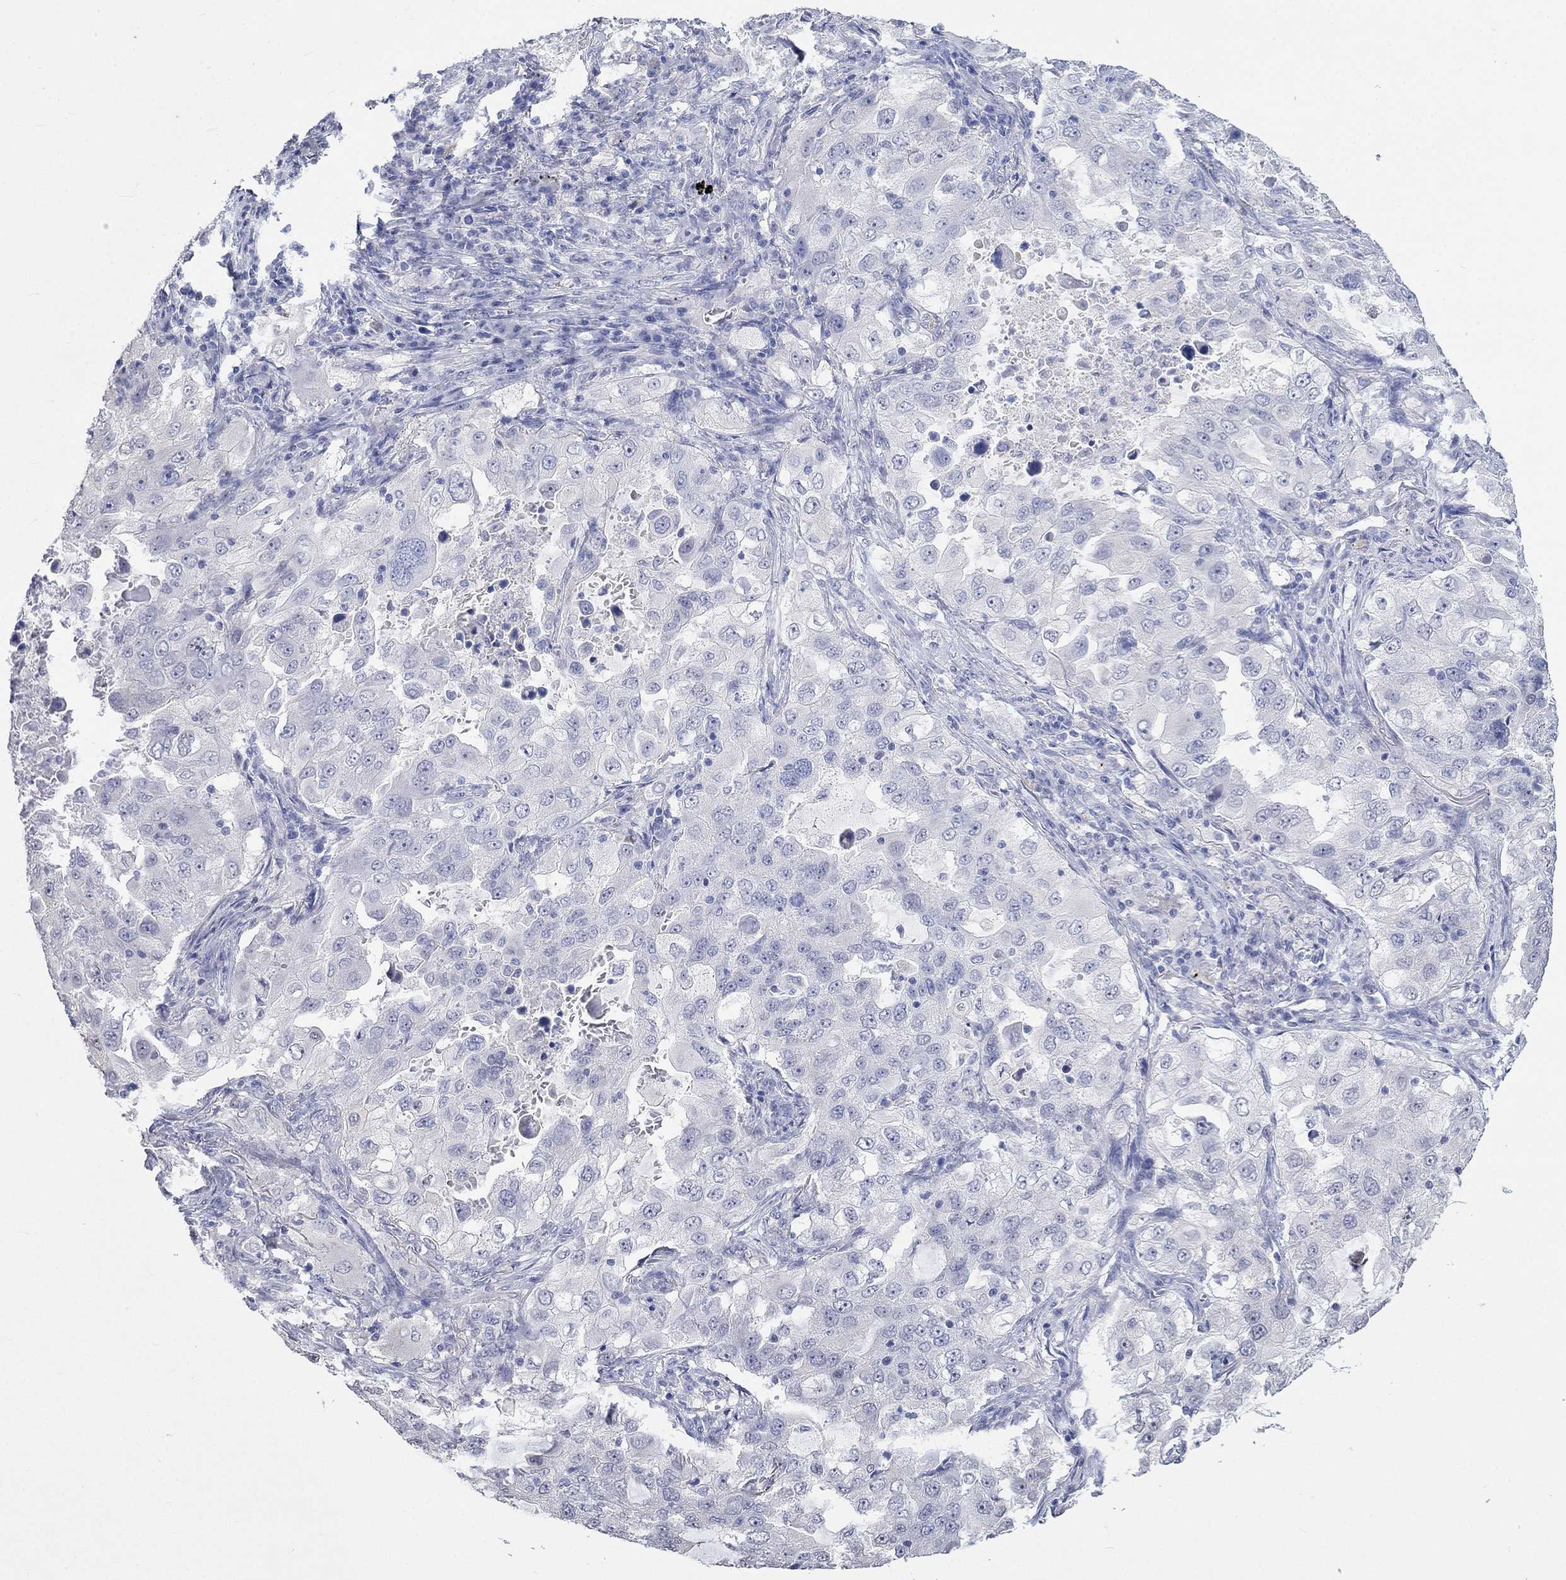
{"staining": {"intensity": "negative", "quantity": "none", "location": "none"}, "tissue": "lung cancer", "cell_type": "Tumor cells", "image_type": "cancer", "snomed": [{"axis": "morphology", "description": "Adenocarcinoma, NOS"}, {"axis": "topography", "description": "Lung"}], "caption": "This is an immunohistochemistry (IHC) image of lung cancer (adenocarcinoma). There is no positivity in tumor cells.", "gene": "PNMA5", "patient": {"sex": "female", "age": 61}}